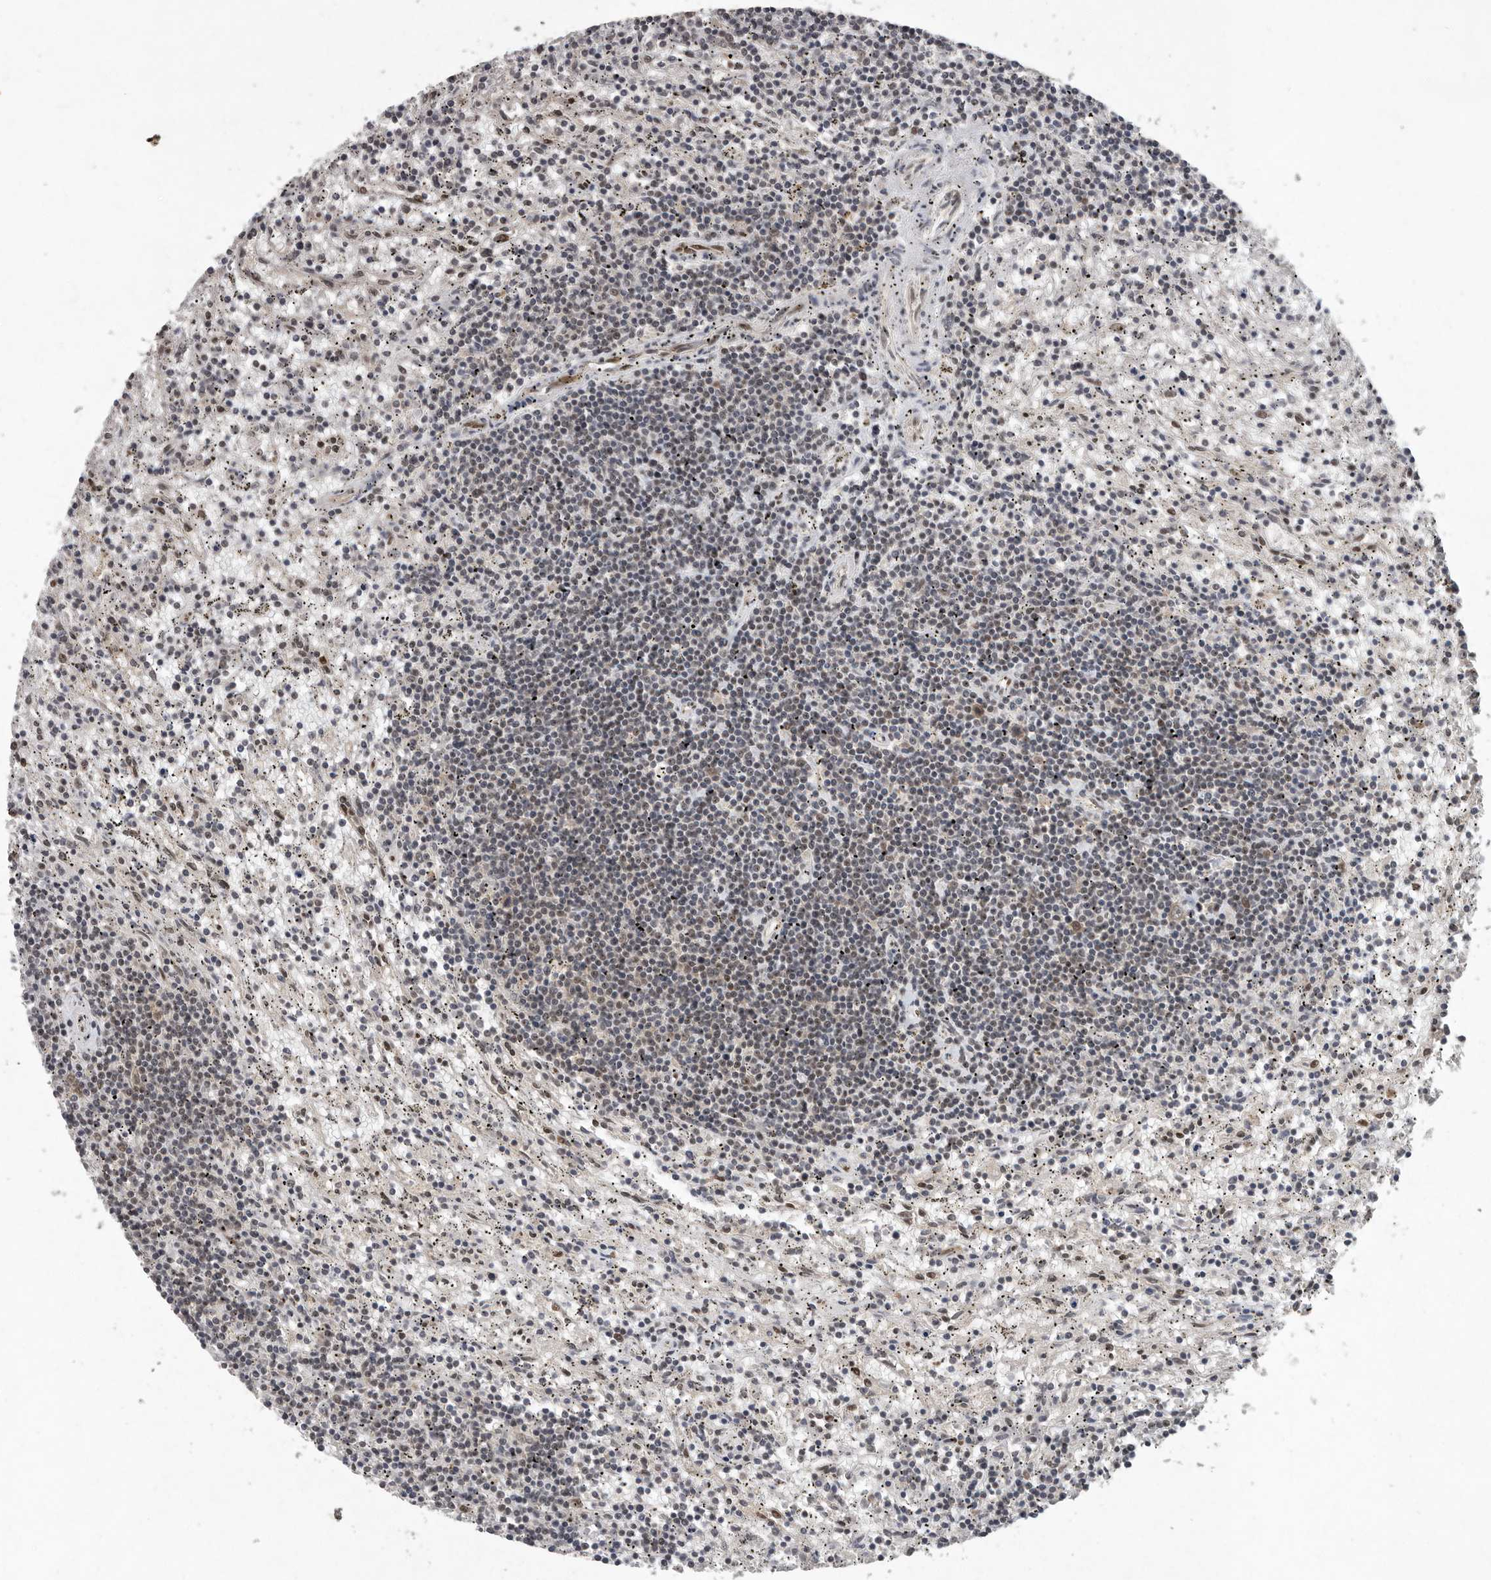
{"staining": {"intensity": "negative", "quantity": "none", "location": "none"}, "tissue": "lymphoma", "cell_type": "Tumor cells", "image_type": "cancer", "snomed": [{"axis": "morphology", "description": "Malignant lymphoma, non-Hodgkin's type, Low grade"}, {"axis": "topography", "description": "Spleen"}], "caption": "Immunohistochemical staining of human lymphoma displays no significant staining in tumor cells.", "gene": "CDC27", "patient": {"sex": "male", "age": 76}}